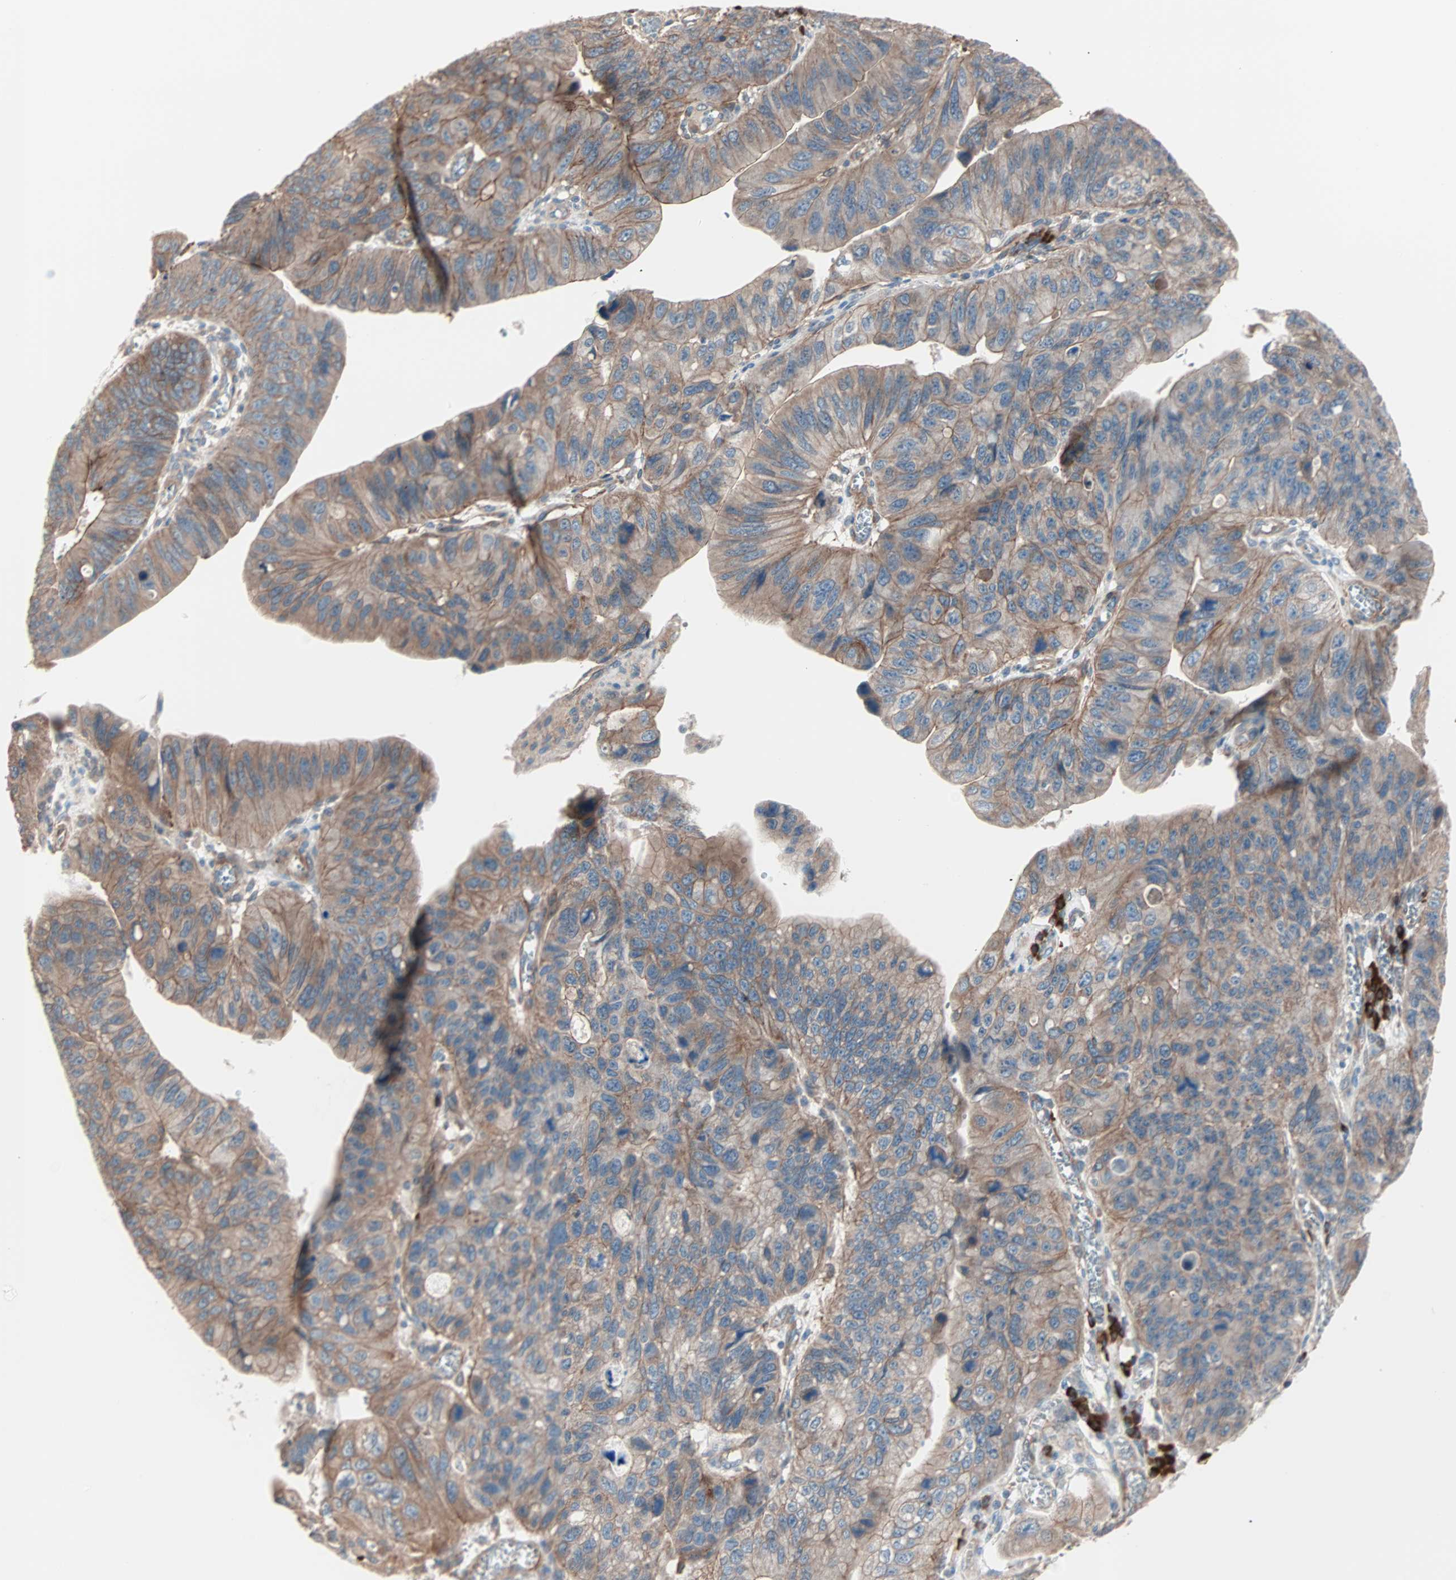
{"staining": {"intensity": "moderate", "quantity": ">75%", "location": "cytoplasmic/membranous"}, "tissue": "stomach cancer", "cell_type": "Tumor cells", "image_type": "cancer", "snomed": [{"axis": "morphology", "description": "Adenocarcinoma, NOS"}, {"axis": "topography", "description": "Stomach"}], "caption": "A photomicrograph of stomach adenocarcinoma stained for a protein shows moderate cytoplasmic/membranous brown staining in tumor cells.", "gene": "ALG5", "patient": {"sex": "male", "age": 59}}